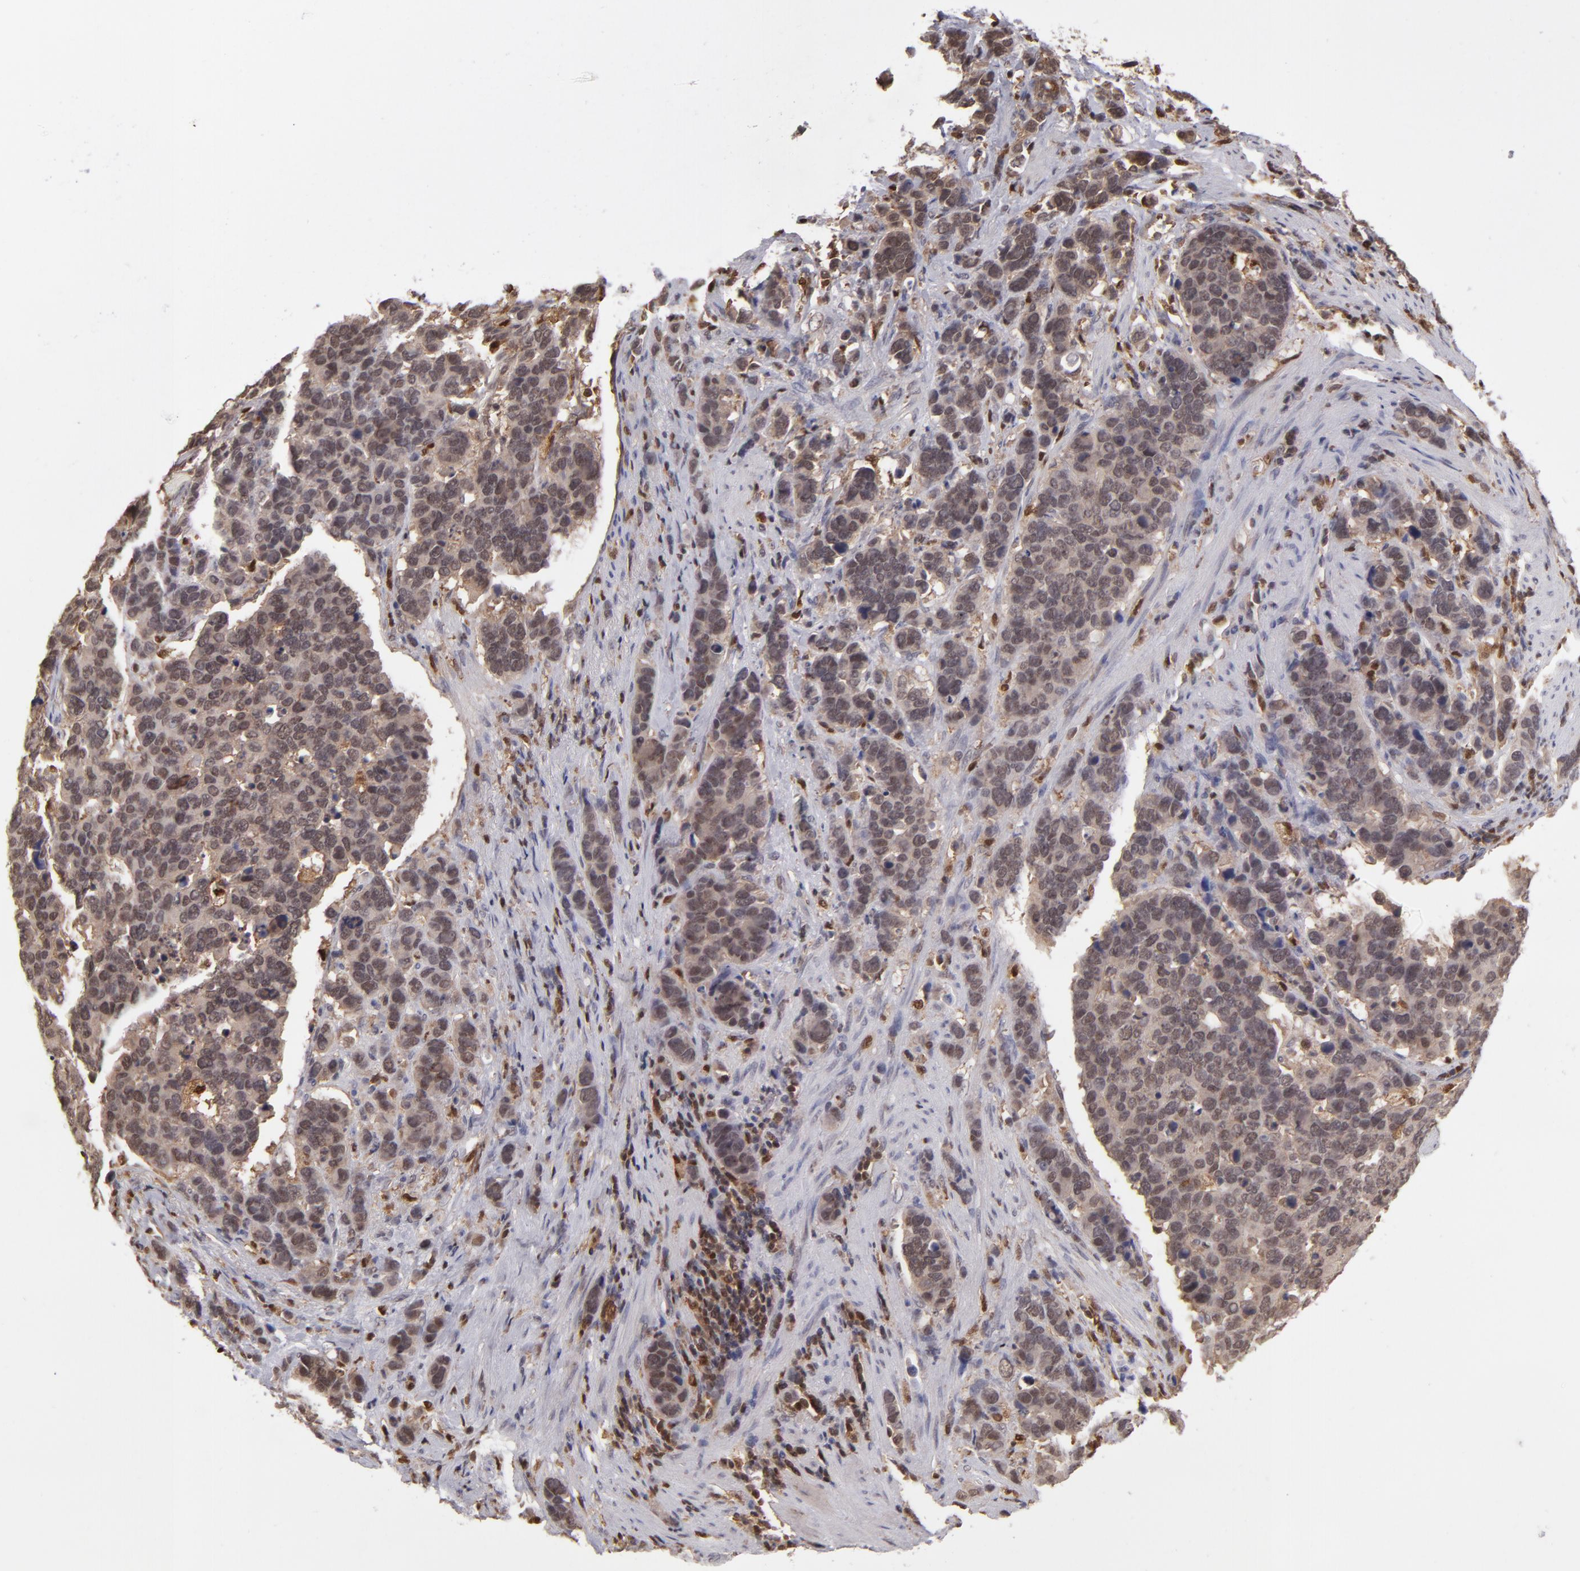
{"staining": {"intensity": "moderate", "quantity": ">75%", "location": "cytoplasmic/membranous,nuclear"}, "tissue": "stomach cancer", "cell_type": "Tumor cells", "image_type": "cancer", "snomed": [{"axis": "morphology", "description": "Adenocarcinoma, NOS"}, {"axis": "topography", "description": "Stomach, upper"}], "caption": "A brown stain highlights moderate cytoplasmic/membranous and nuclear positivity of a protein in stomach cancer tumor cells.", "gene": "GRB2", "patient": {"sex": "male", "age": 71}}